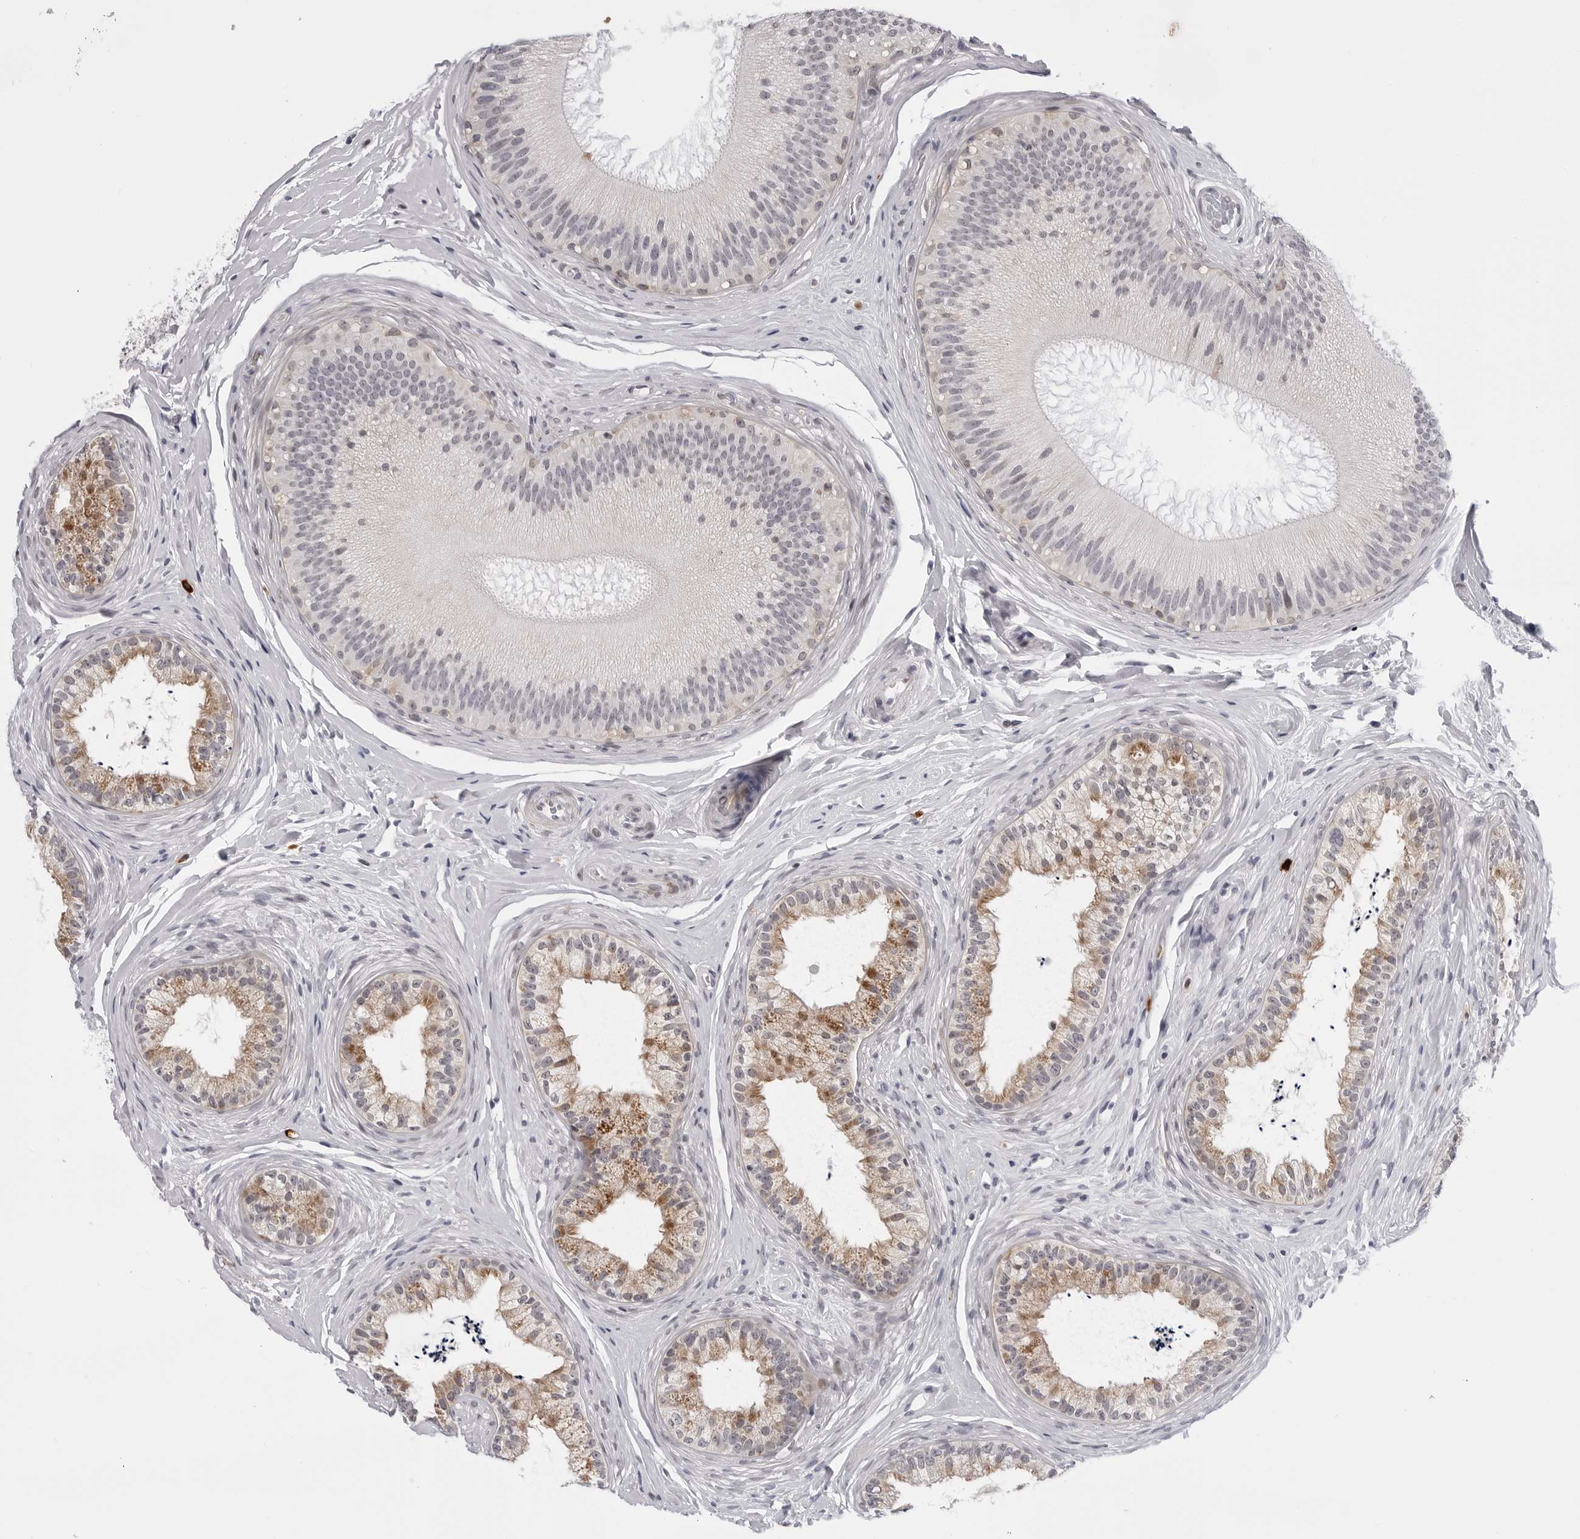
{"staining": {"intensity": "moderate", "quantity": "25%-75%", "location": "cytoplasmic/membranous"}, "tissue": "epididymis", "cell_type": "Glandular cells", "image_type": "normal", "snomed": [{"axis": "morphology", "description": "Normal tissue, NOS"}, {"axis": "topography", "description": "Epididymis"}], "caption": "Brown immunohistochemical staining in normal human epididymis reveals moderate cytoplasmic/membranous positivity in approximately 25%-75% of glandular cells.", "gene": "CDK20", "patient": {"sex": "male", "age": 45}}